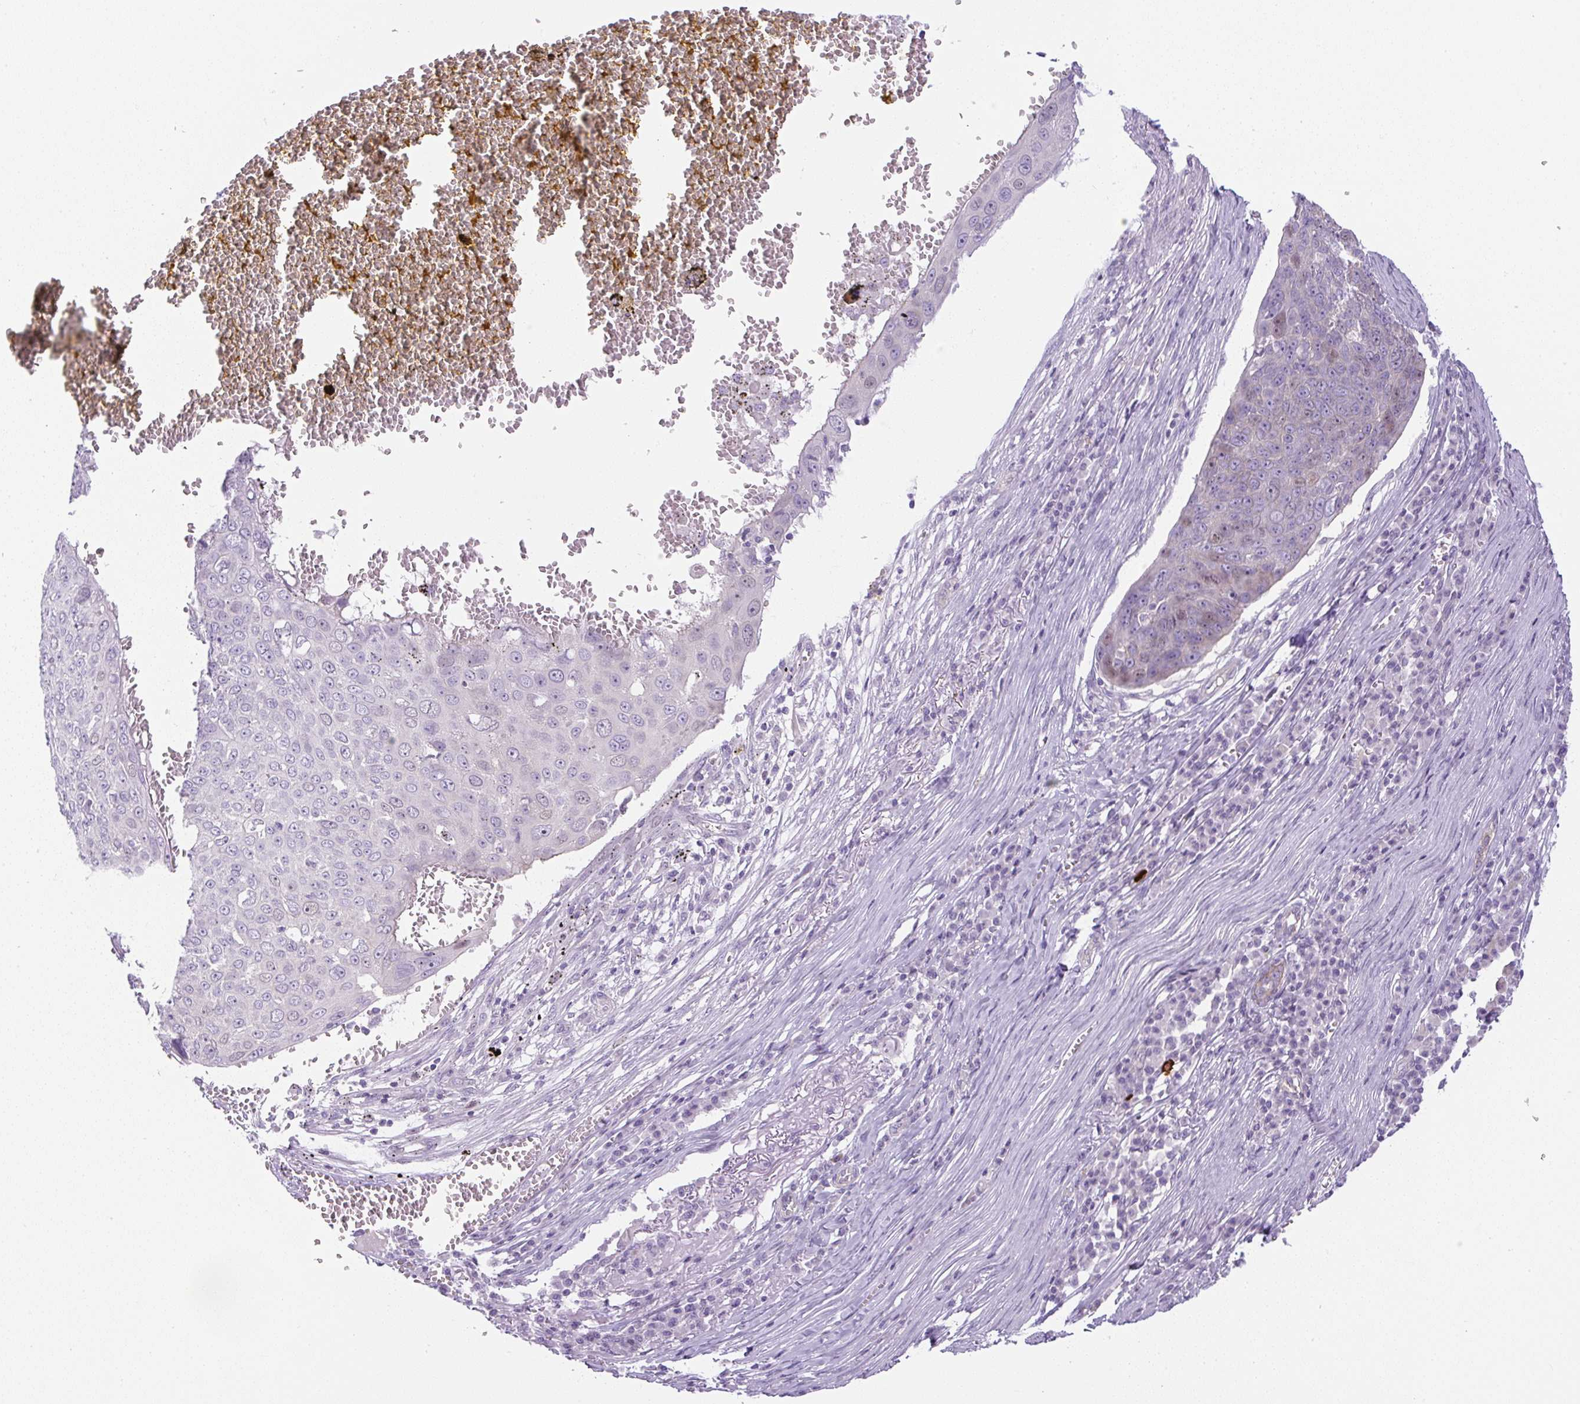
{"staining": {"intensity": "weak", "quantity": "<25%", "location": "nuclear"}, "tissue": "skin cancer", "cell_type": "Tumor cells", "image_type": "cancer", "snomed": [{"axis": "morphology", "description": "Squamous cell carcinoma, NOS"}, {"axis": "topography", "description": "Skin"}], "caption": "Image shows no significant protein expression in tumor cells of squamous cell carcinoma (skin).", "gene": "ADAMTS19", "patient": {"sex": "male", "age": 71}}